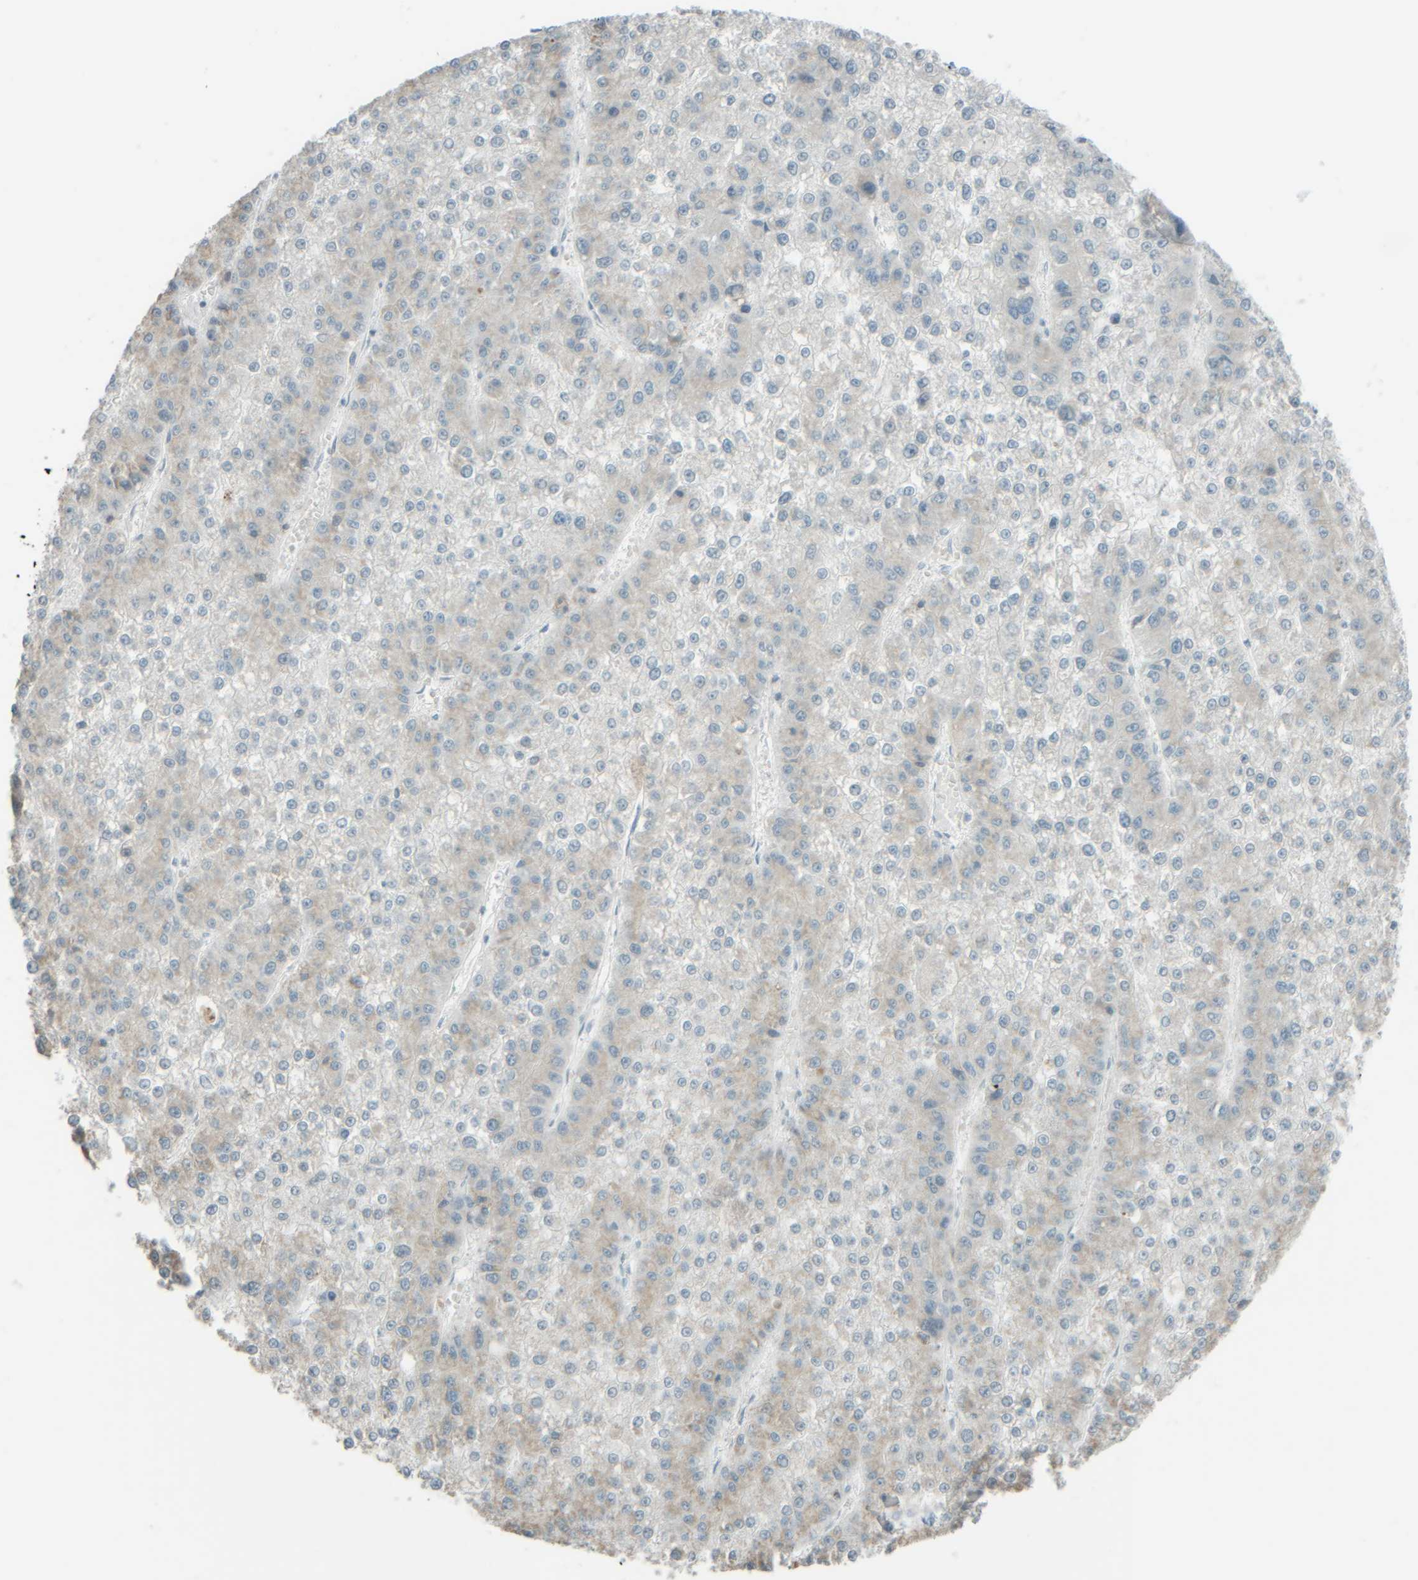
{"staining": {"intensity": "weak", "quantity": "<25%", "location": "cytoplasmic/membranous"}, "tissue": "liver cancer", "cell_type": "Tumor cells", "image_type": "cancer", "snomed": [{"axis": "morphology", "description": "Carcinoma, Hepatocellular, NOS"}, {"axis": "topography", "description": "Liver"}], "caption": "Tumor cells show no significant protein positivity in liver cancer (hepatocellular carcinoma).", "gene": "PTGES3L-AARSD1", "patient": {"sex": "female", "age": 73}}